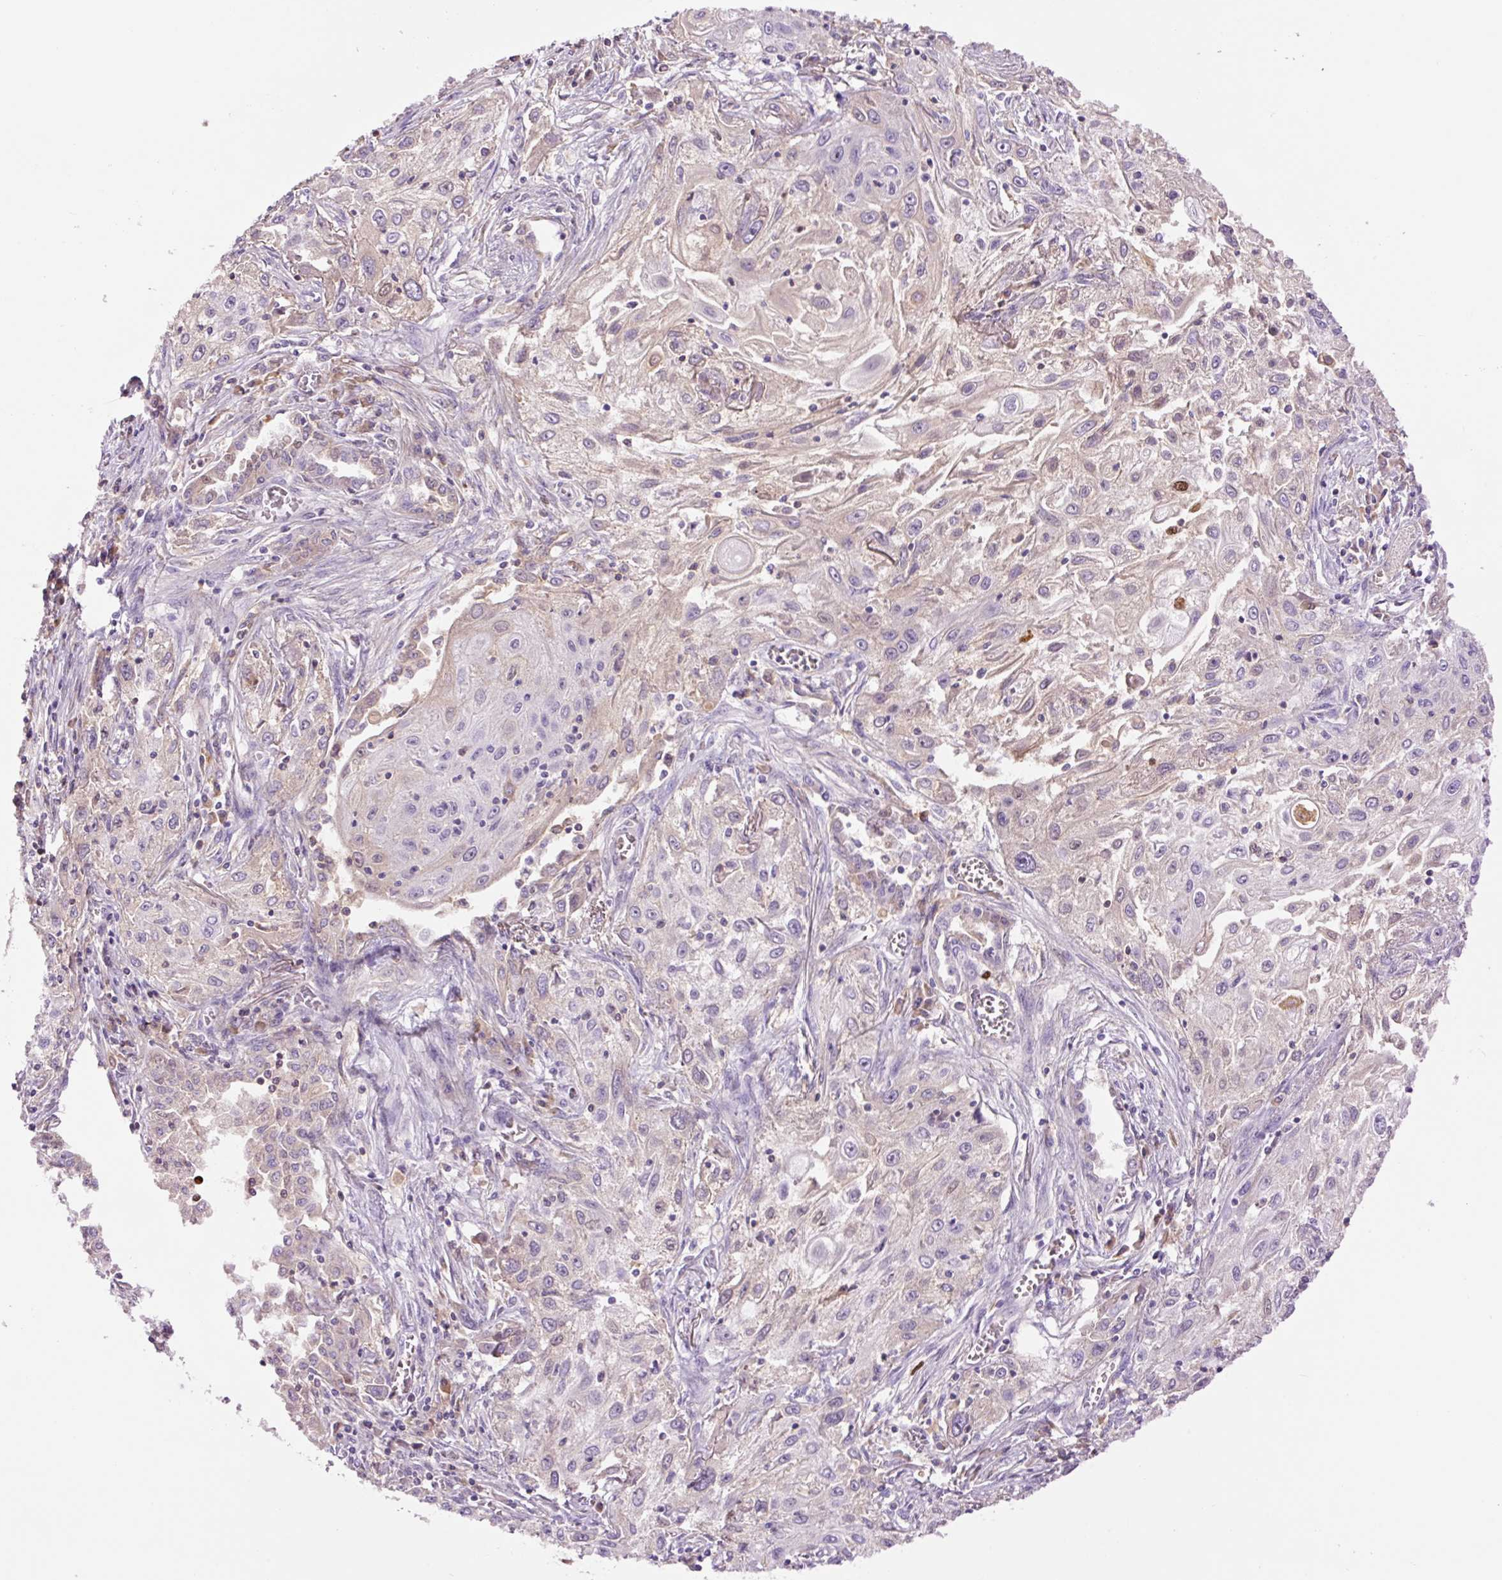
{"staining": {"intensity": "weak", "quantity": "<25%", "location": "cytoplasmic/membranous"}, "tissue": "lung cancer", "cell_type": "Tumor cells", "image_type": "cancer", "snomed": [{"axis": "morphology", "description": "Squamous cell carcinoma, NOS"}, {"axis": "topography", "description": "Lung"}], "caption": "DAB (3,3'-diaminobenzidine) immunohistochemical staining of human lung cancer demonstrates no significant staining in tumor cells. The staining is performed using DAB brown chromogen with nuclei counter-stained in using hematoxylin.", "gene": "DPPA4", "patient": {"sex": "female", "age": 69}}